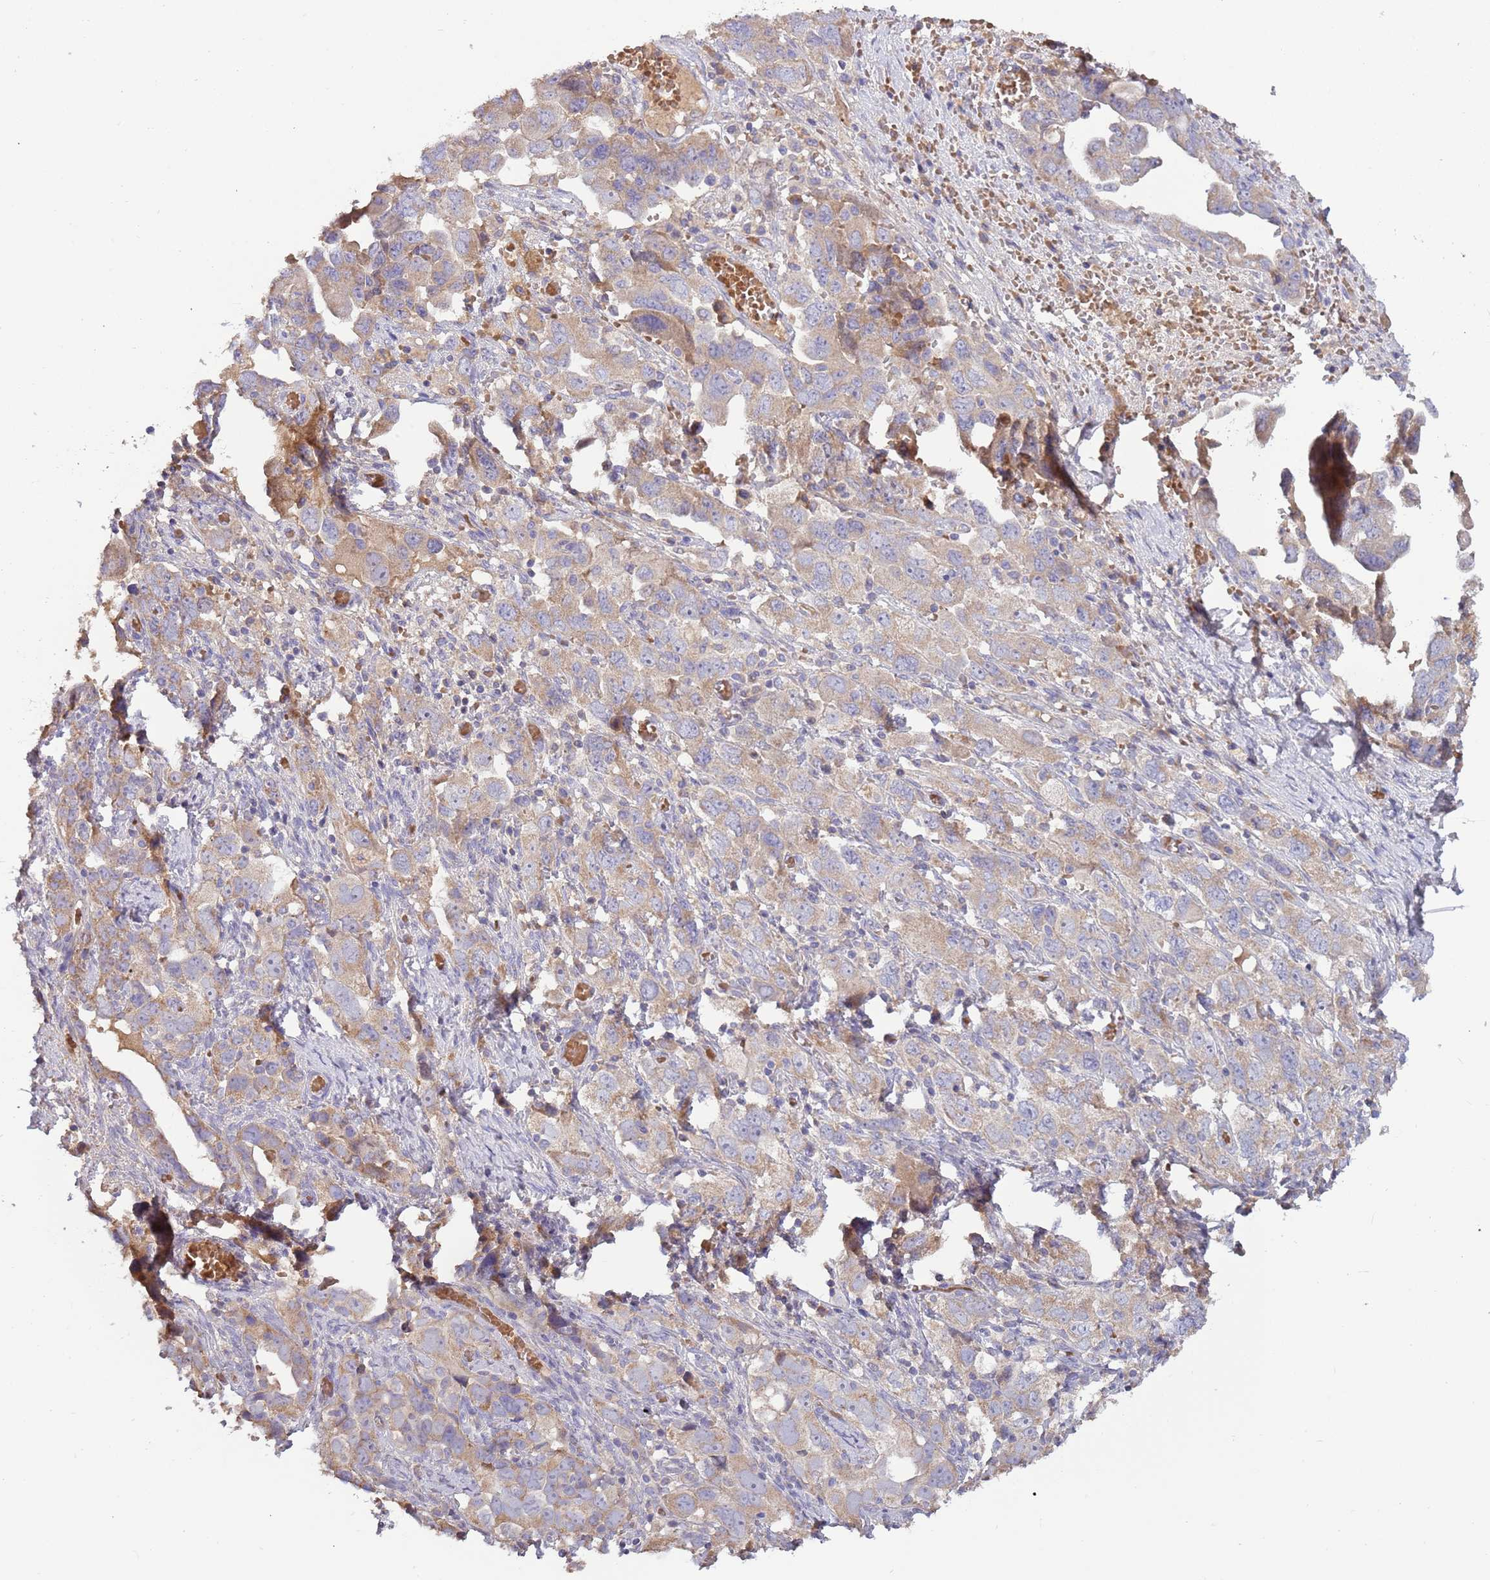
{"staining": {"intensity": "weak", "quantity": ">75%", "location": "cytoplasmic/membranous"}, "tissue": "ovarian cancer", "cell_type": "Tumor cells", "image_type": "cancer", "snomed": [{"axis": "morphology", "description": "Carcinoma, NOS"}, {"axis": "morphology", "description": "Cystadenocarcinoma, serous, NOS"}, {"axis": "topography", "description": "Ovary"}], "caption": "Immunohistochemical staining of human ovarian serous cystadenocarcinoma displays low levels of weak cytoplasmic/membranous protein staining in about >75% of tumor cells. Nuclei are stained in blue.", "gene": "TRMO", "patient": {"sex": "female", "age": 69}}